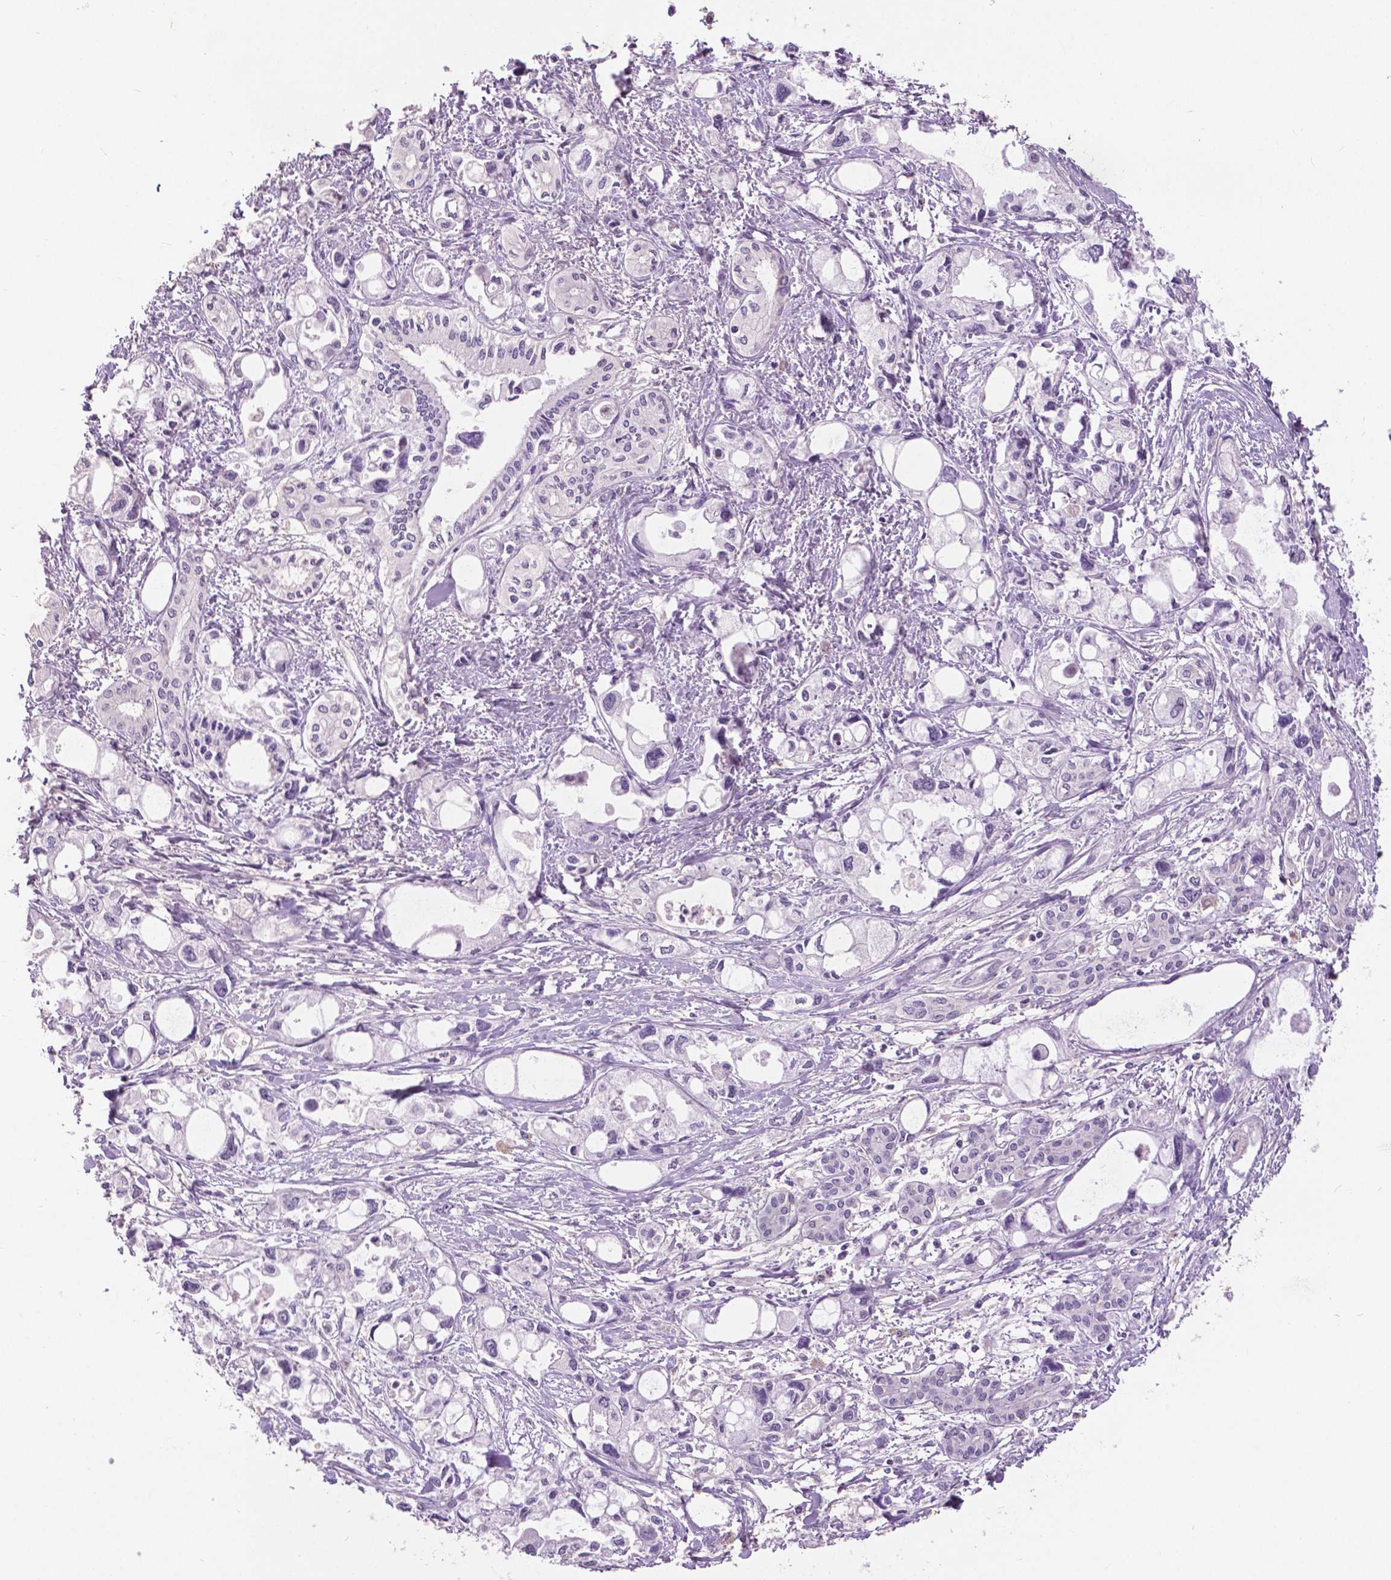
{"staining": {"intensity": "negative", "quantity": "none", "location": "none"}, "tissue": "pancreatic cancer", "cell_type": "Tumor cells", "image_type": "cancer", "snomed": [{"axis": "morphology", "description": "Adenocarcinoma, NOS"}, {"axis": "topography", "description": "Pancreas"}], "caption": "This is an immunohistochemistry (IHC) micrograph of adenocarcinoma (pancreatic). There is no positivity in tumor cells.", "gene": "GRIN2A", "patient": {"sex": "female", "age": 61}}